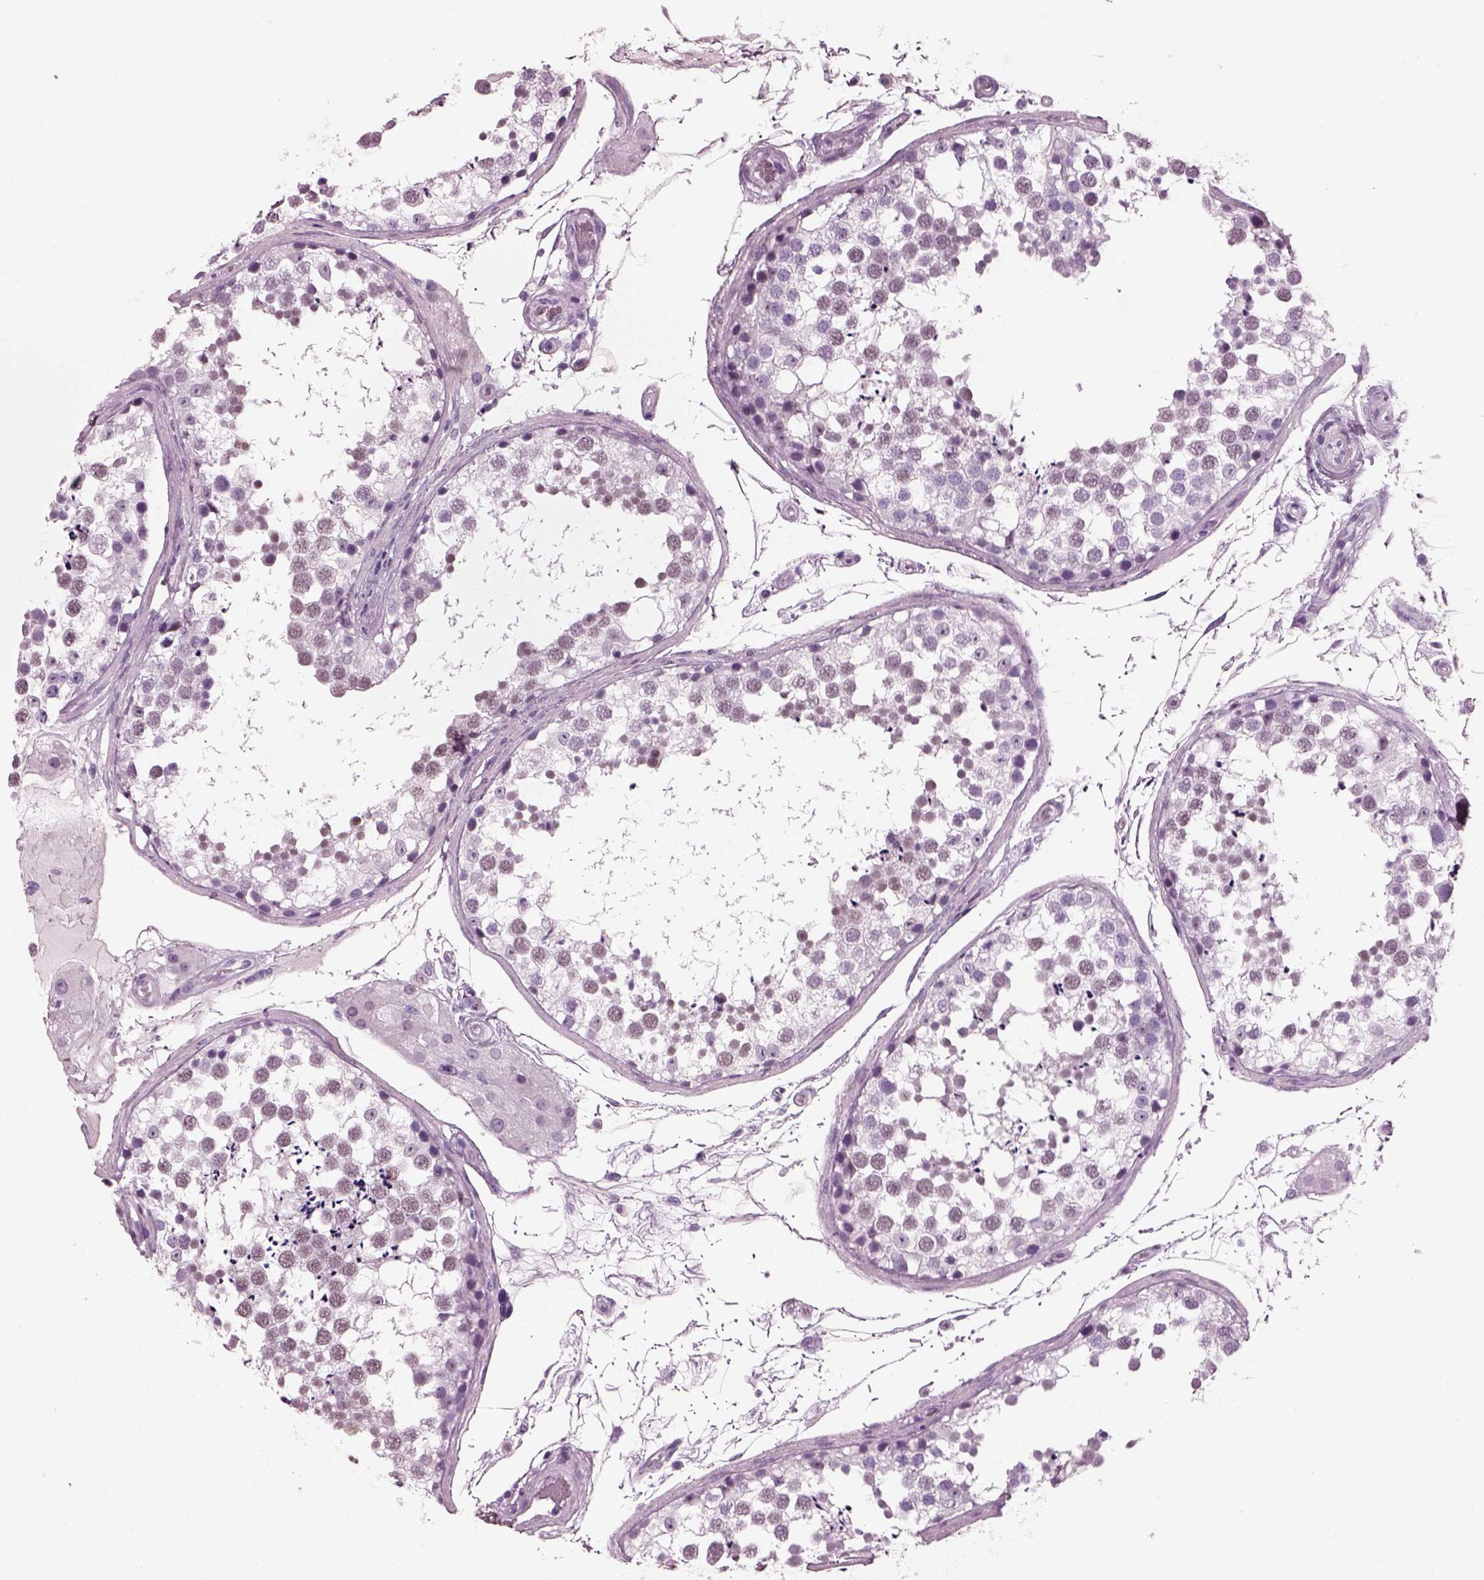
{"staining": {"intensity": "weak", "quantity": "25%-75%", "location": "nuclear"}, "tissue": "testis", "cell_type": "Cells in seminiferous ducts", "image_type": "normal", "snomed": [{"axis": "morphology", "description": "Normal tissue, NOS"}, {"axis": "morphology", "description": "Seminoma, NOS"}, {"axis": "topography", "description": "Testis"}], "caption": "Brown immunohistochemical staining in benign testis demonstrates weak nuclear positivity in about 25%-75% of cells in seminiferous ducts.", "gene": "KRTAP3", "patient": {"sex": "male", "age": 65}}